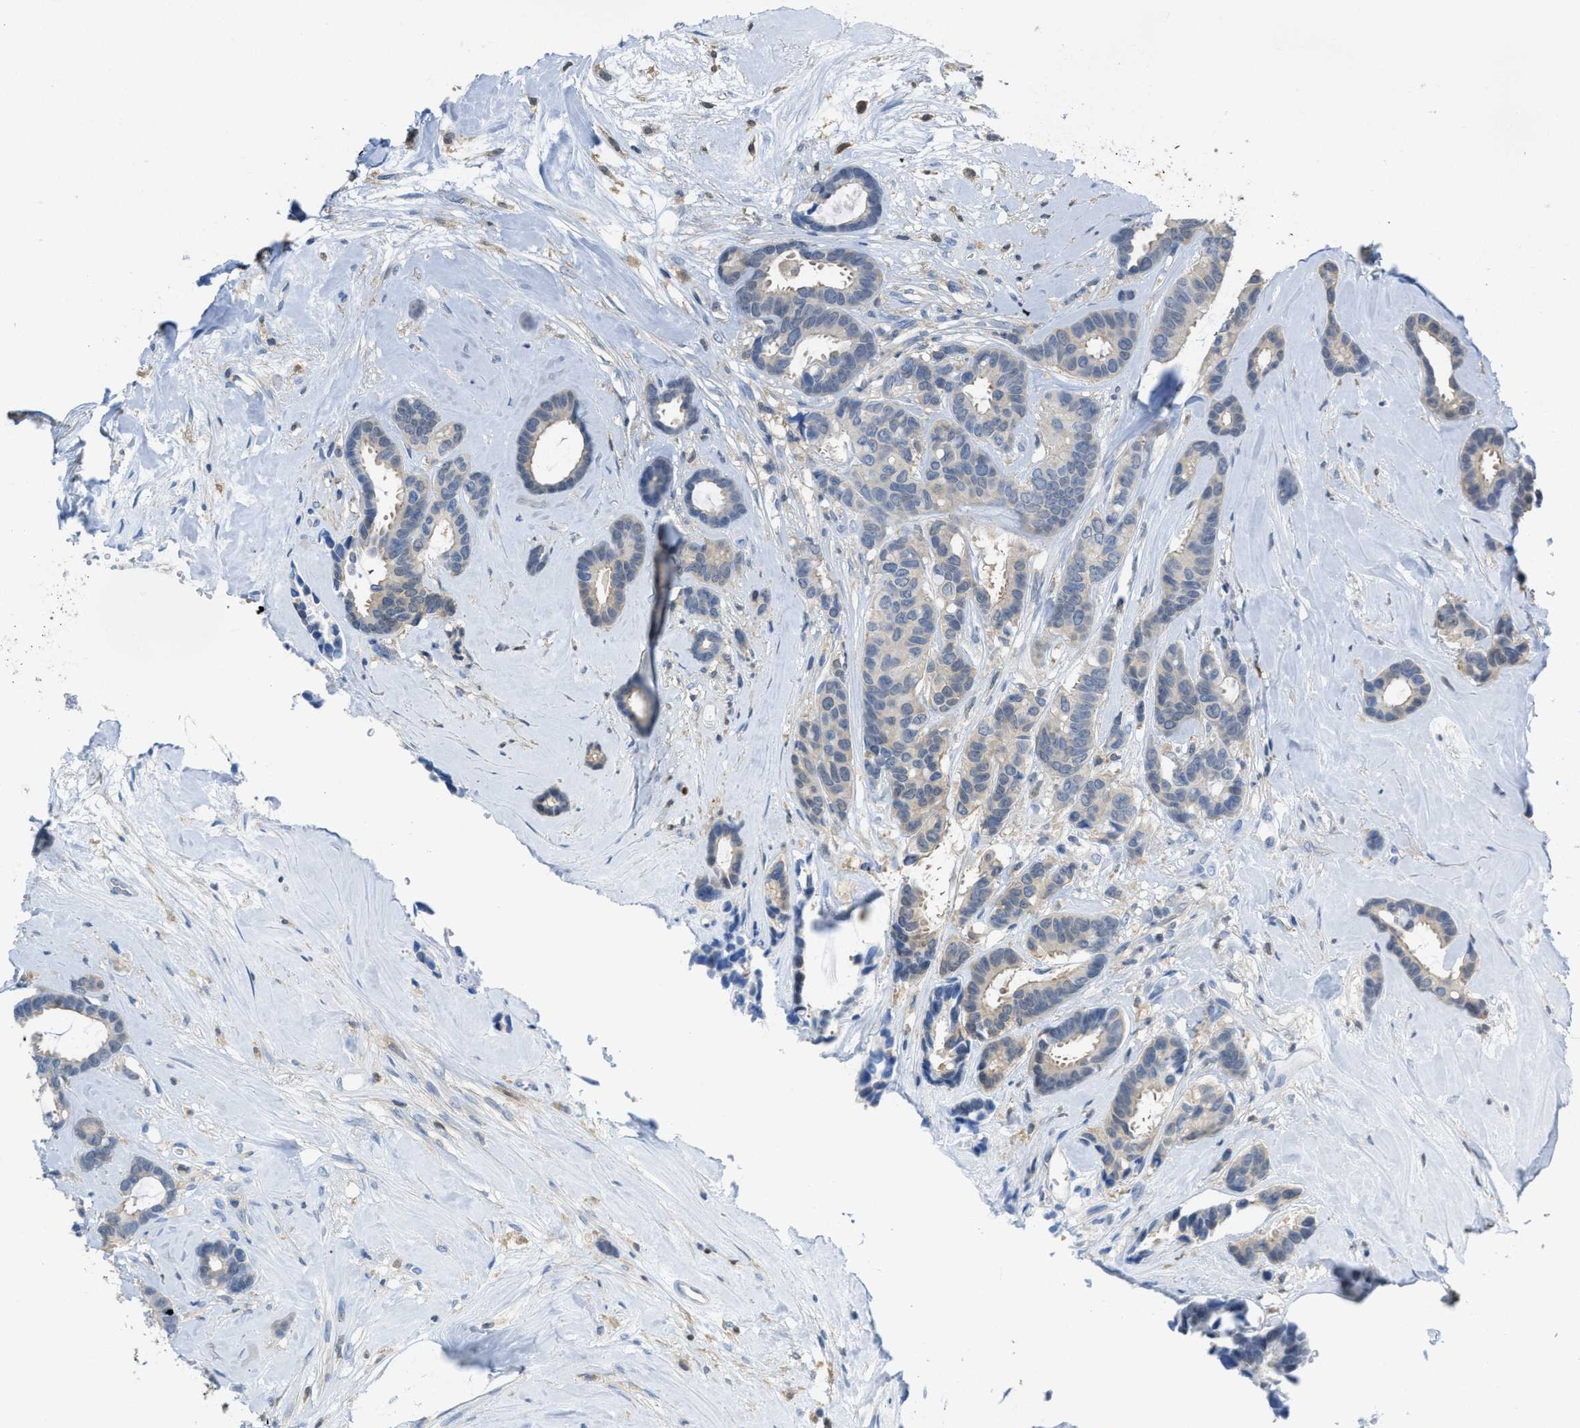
{"staining": {"intensity": "weak", "quantity": "<25%", "location": "cytoplasmic/membranous"}, "tissue": "breast cancer", "cell_type": "Tumor cells", "image_type": "cancer", "snomed": [{"axis": "morphology", "description": "Duct carcinoma"}, {"axis": "topography", "description": "Breast"}], "caption": "High power microscopy histopathology image of an immunohistochemistry (IHC) micrograph of breast cancer (intraductal carcinoma), revealing no significant positivity in tumor cells.", "gene": "SERPINB1", "patient": {"sex": "female", "age": 87}}